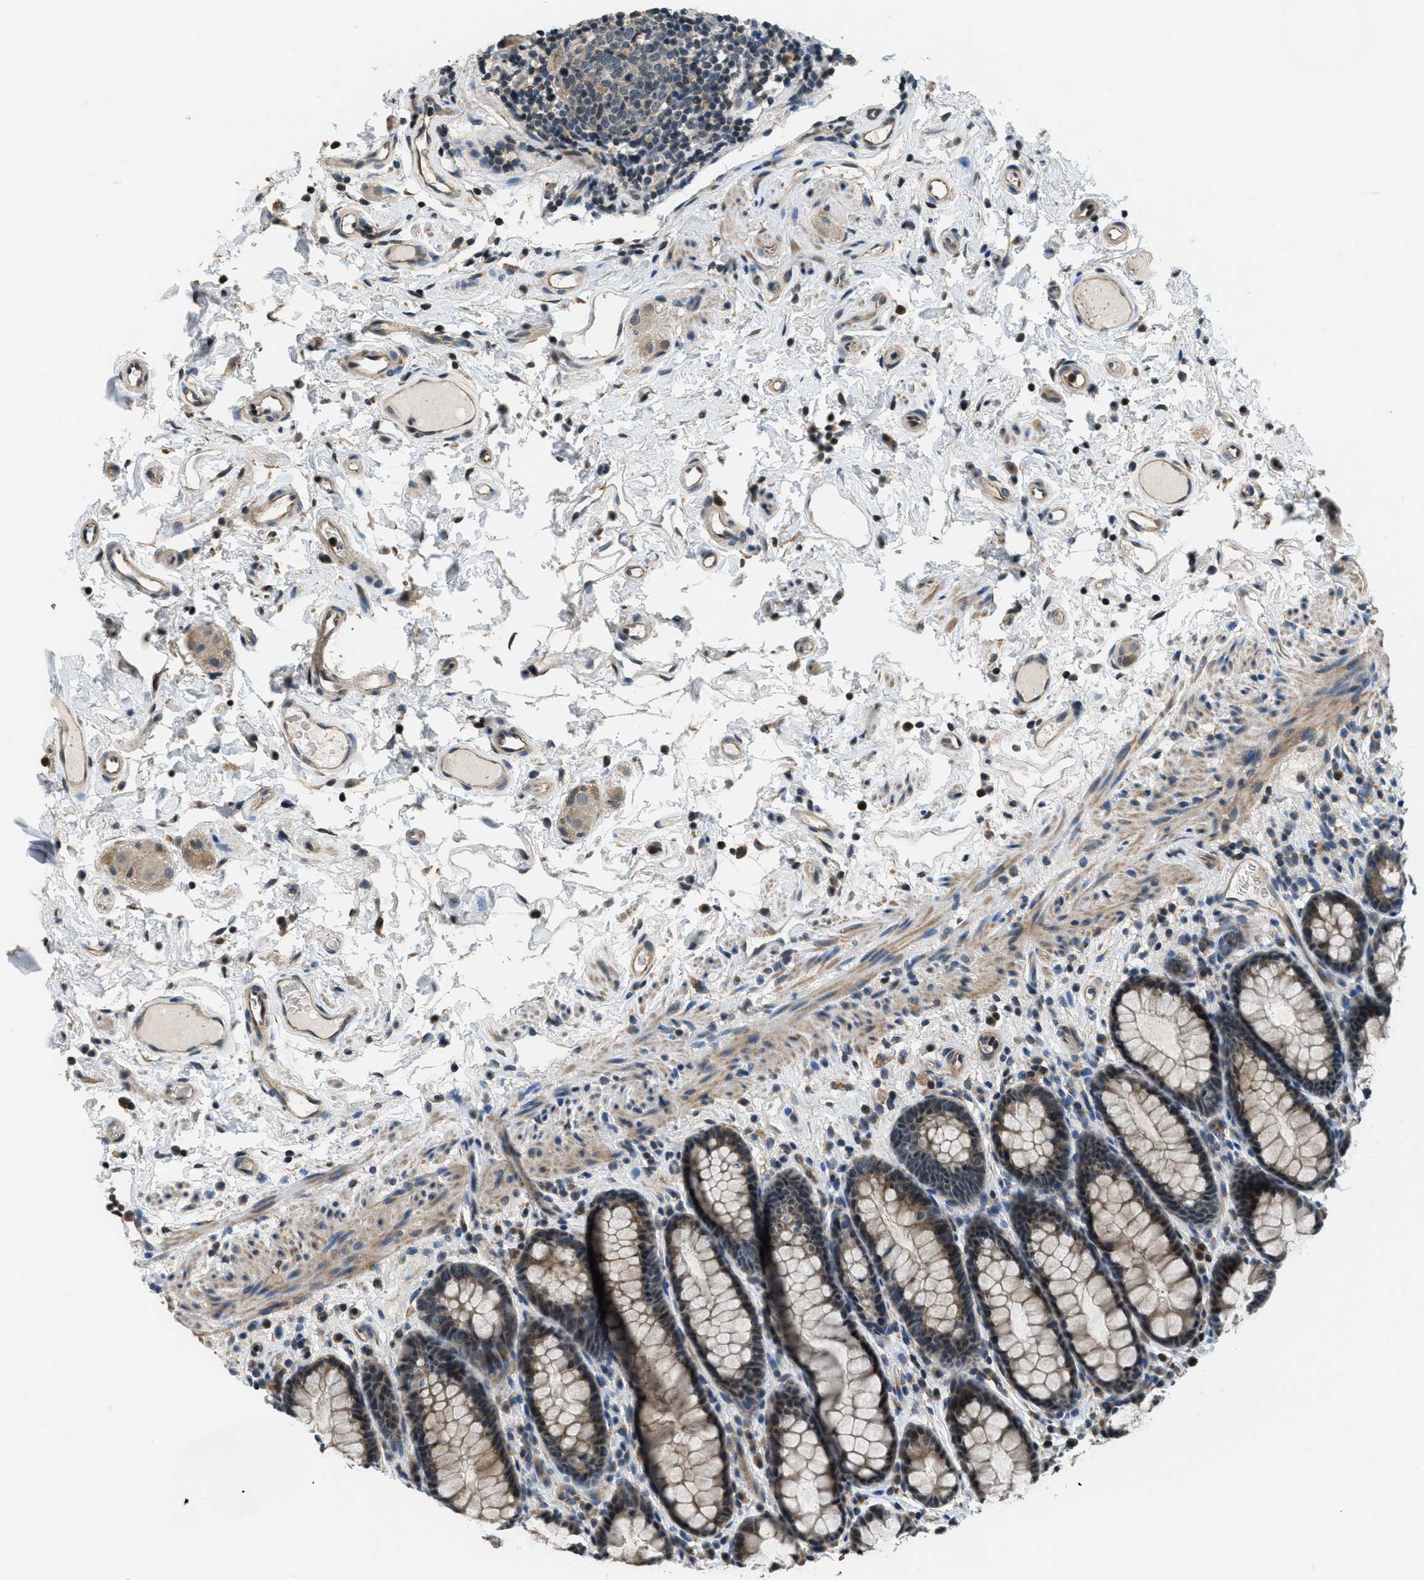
{"staining": {"intensity": "weak", "quantity": ">75%", "location": "cytoplasmic/membranous,nuclear"}, "tissue": "rectum", "cell_type": "Glandular cells", "image_type": "normal", "snomed": [{"axis": "morphology", "description": "Normal tissue, NOS"}, {"axis": "topography", "description": "Rectum"}], "caption": "Immunohistochemical staining of benign human rectum reveals low levels of weak cytoplasmic/membranous,nuclear positivity in about >75% of glandular cells. Immunohistochemistry stains the protein of interest in brown and the nuclei are stained blue.", "gene": "NAT1", "patient": {"sex": "male", "age": 92}}